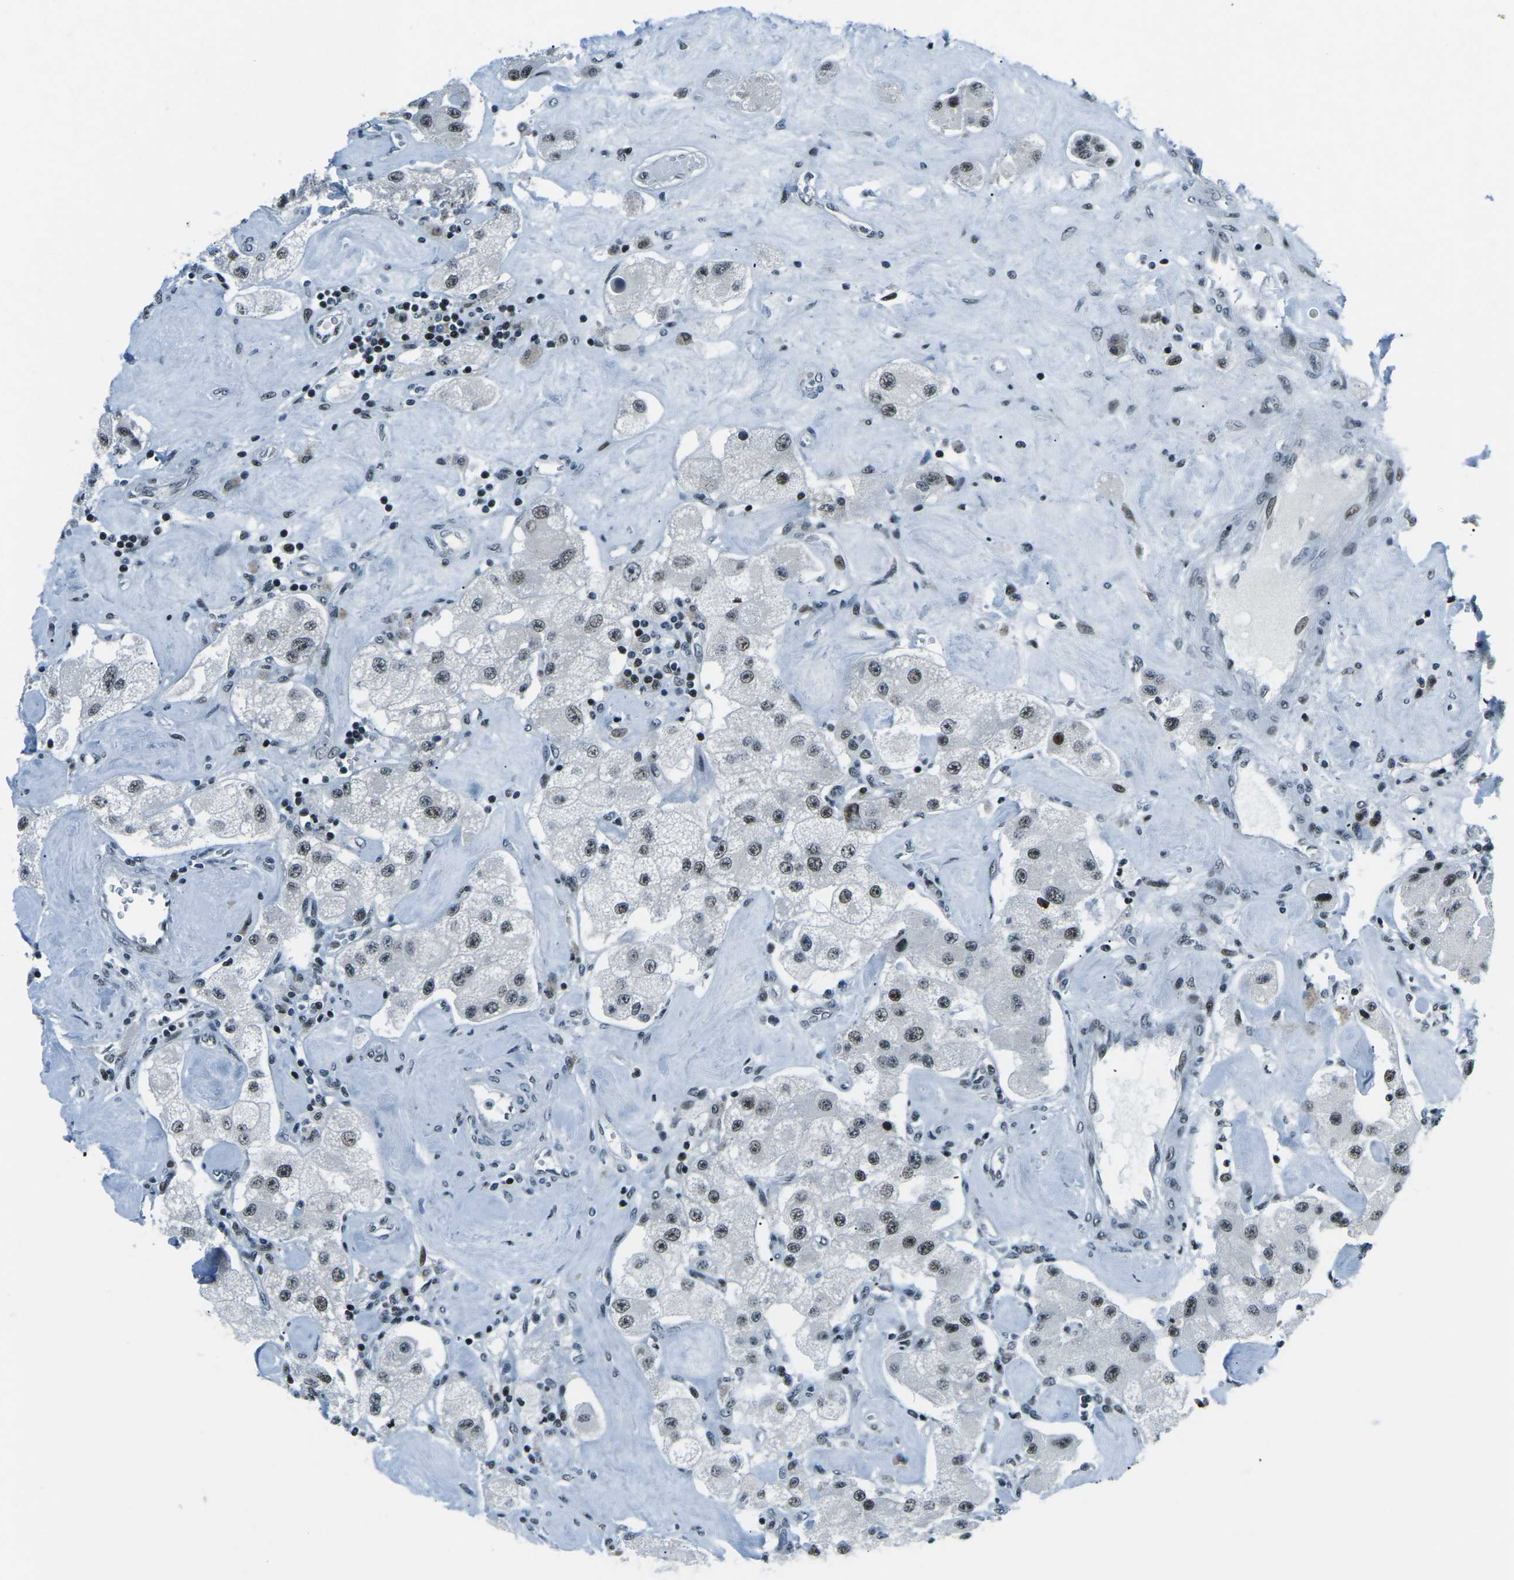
{"staining": {"intensity": "weak", "quantity": "25%-75%", "location": "nuclear"}, "tissue": "carcinoid", "cell_type": "Tumor cells", "image_type": "cancer", "snomed": [{"axis": "morphology", "description": "Carcinoid, malignant, NOS"}, {"axis": "topography", "description": "Pancreas"}], "caption": "A low amount of weak nuclear positivity is seen in about 25%-75% of tumor cells in carcinoid tissue.", "gene": "RBL2", "patient": {"sex": "male", "age": 41}}